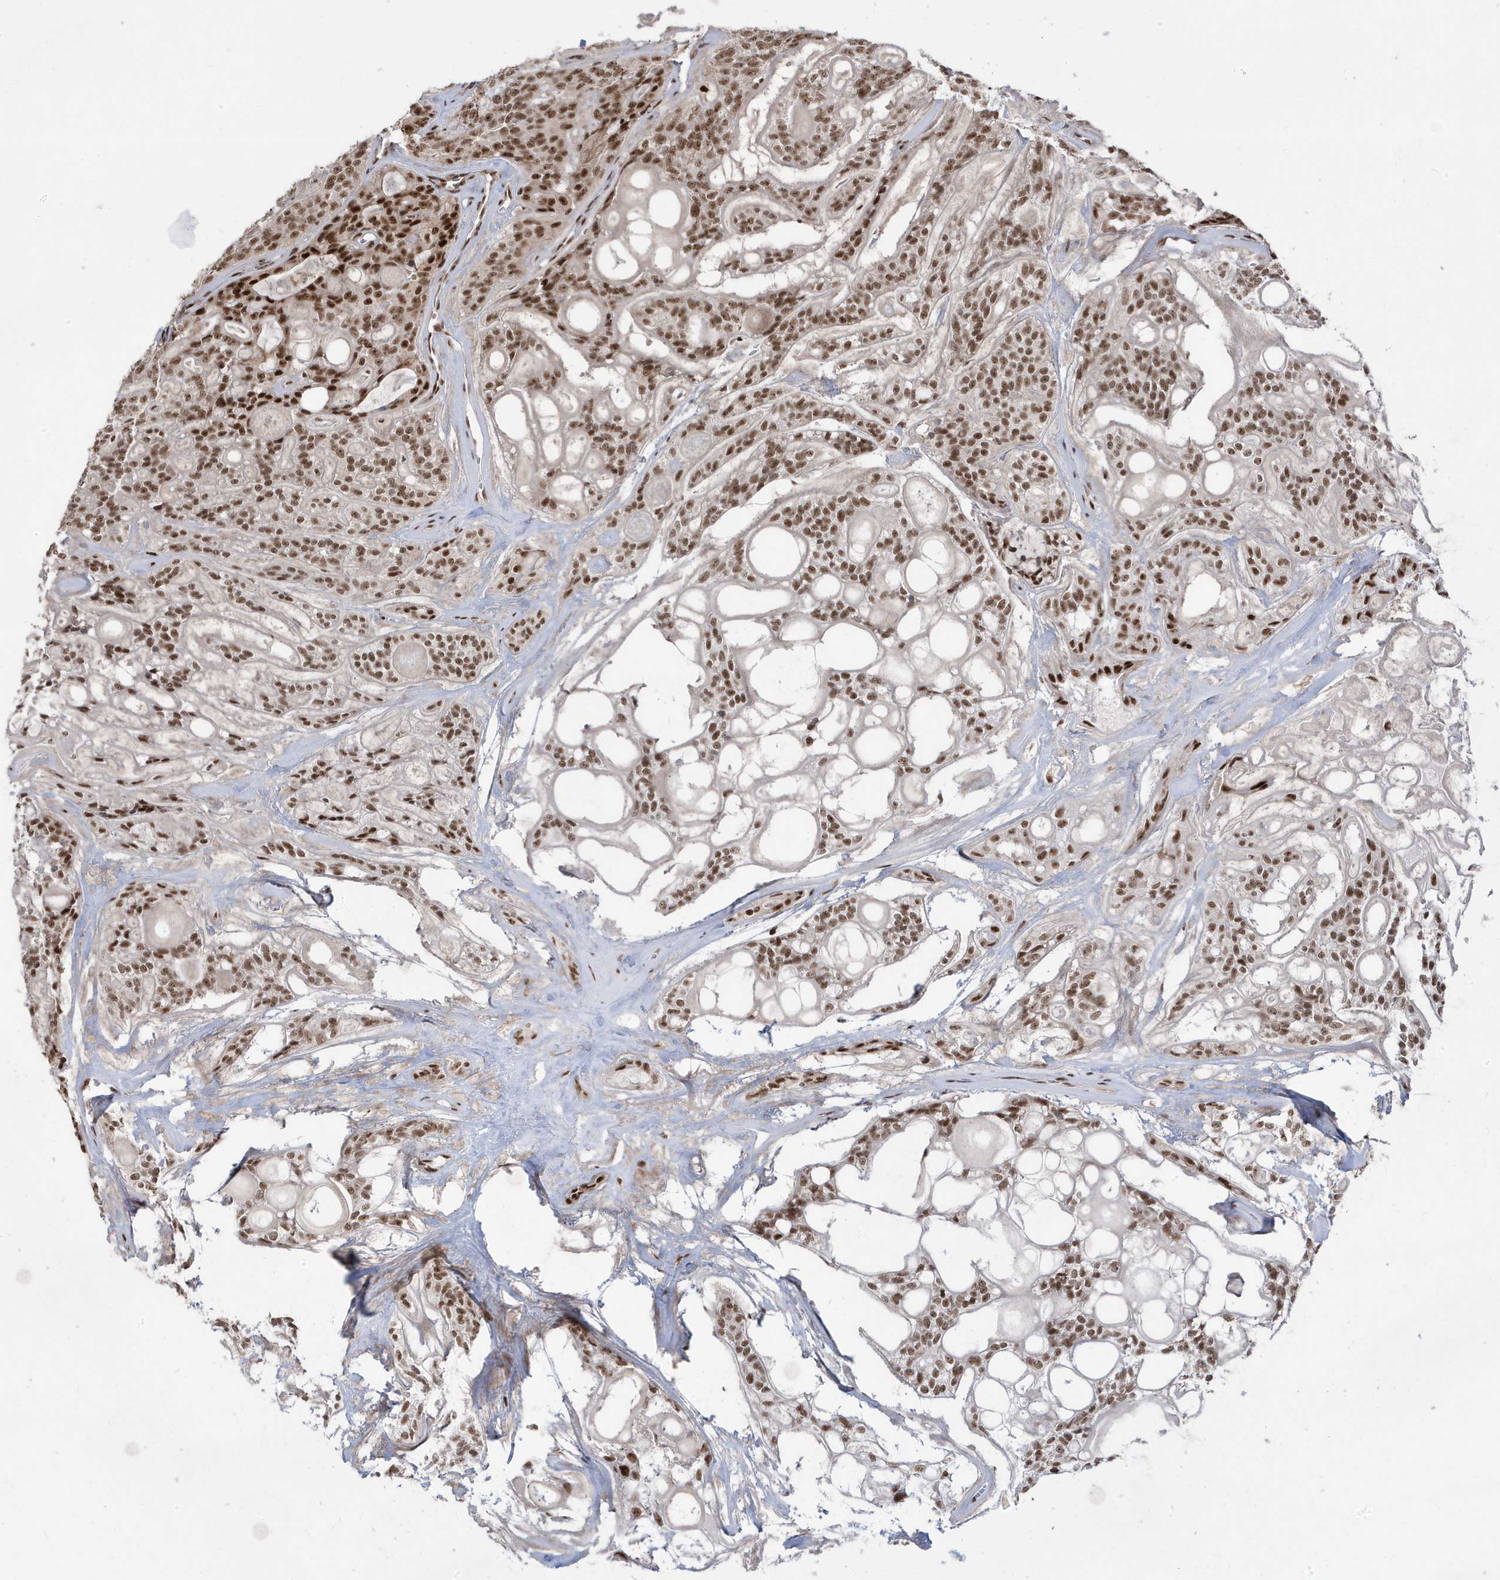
{"staining": {"intensity": "moderate", "quantity": ">75%", "location": "nuclear"}, "tissue": "head and neck cancer", "cell_type": "Tumor cells", "image_type": "cancer", "snomed": [{"axis": "morphology", "description": "Adenocarcinoma, NOS"}, {"axis": "topography", "description": "Head-Neck"}], "caption": "Protein analysis of head and neck adenocarcinoma tissue shows moderate nuclear expression in approximately >75% of tumor cells. Immunohistochemistry (ihc) stains the protein in brown and the nuclei are stained blue.", "gene": "MTREX", "patient": {"sex": "male", "age": 66}}